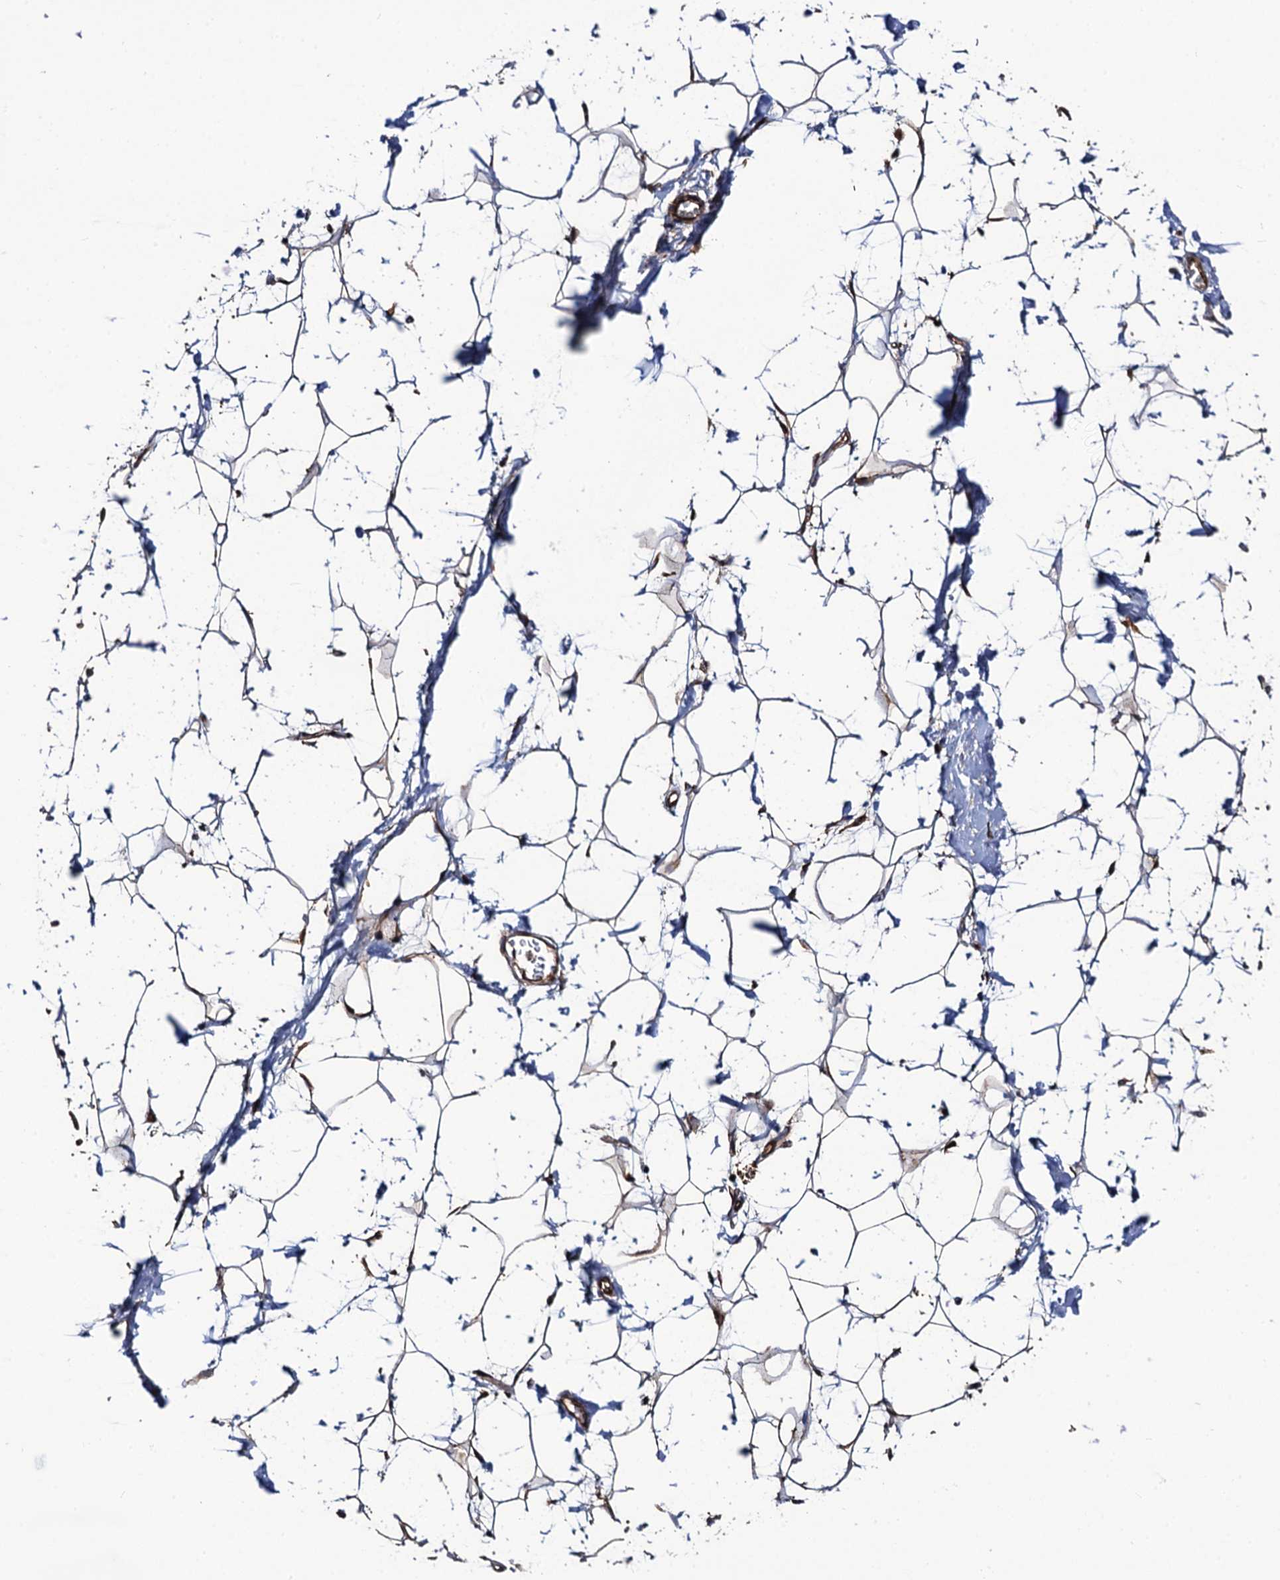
{"staining": {"intensity": "moderate", "quantity": "<25%", "location": "cytoplasmic/membranous"}, "tissue": "adipose tissue", "cell_type": "Adipocytes", "image_type": "normal", "snomed": [{"axis": "morphology", "description": "Normal tissue, NOS"}, {"axis": "topography", "description": "Breast"}], "caption": "Adipose tissue stained with IHC displays moderate cytoplasmic/membranous positivity in about <25% of adipocytes. The staining was performed using DAB, with brown indicating positive protein expression. Nuclei are stained blue with hematoxylin.", "gene": "FSIP1", "patient": {"sex": "female", "age": 26}}